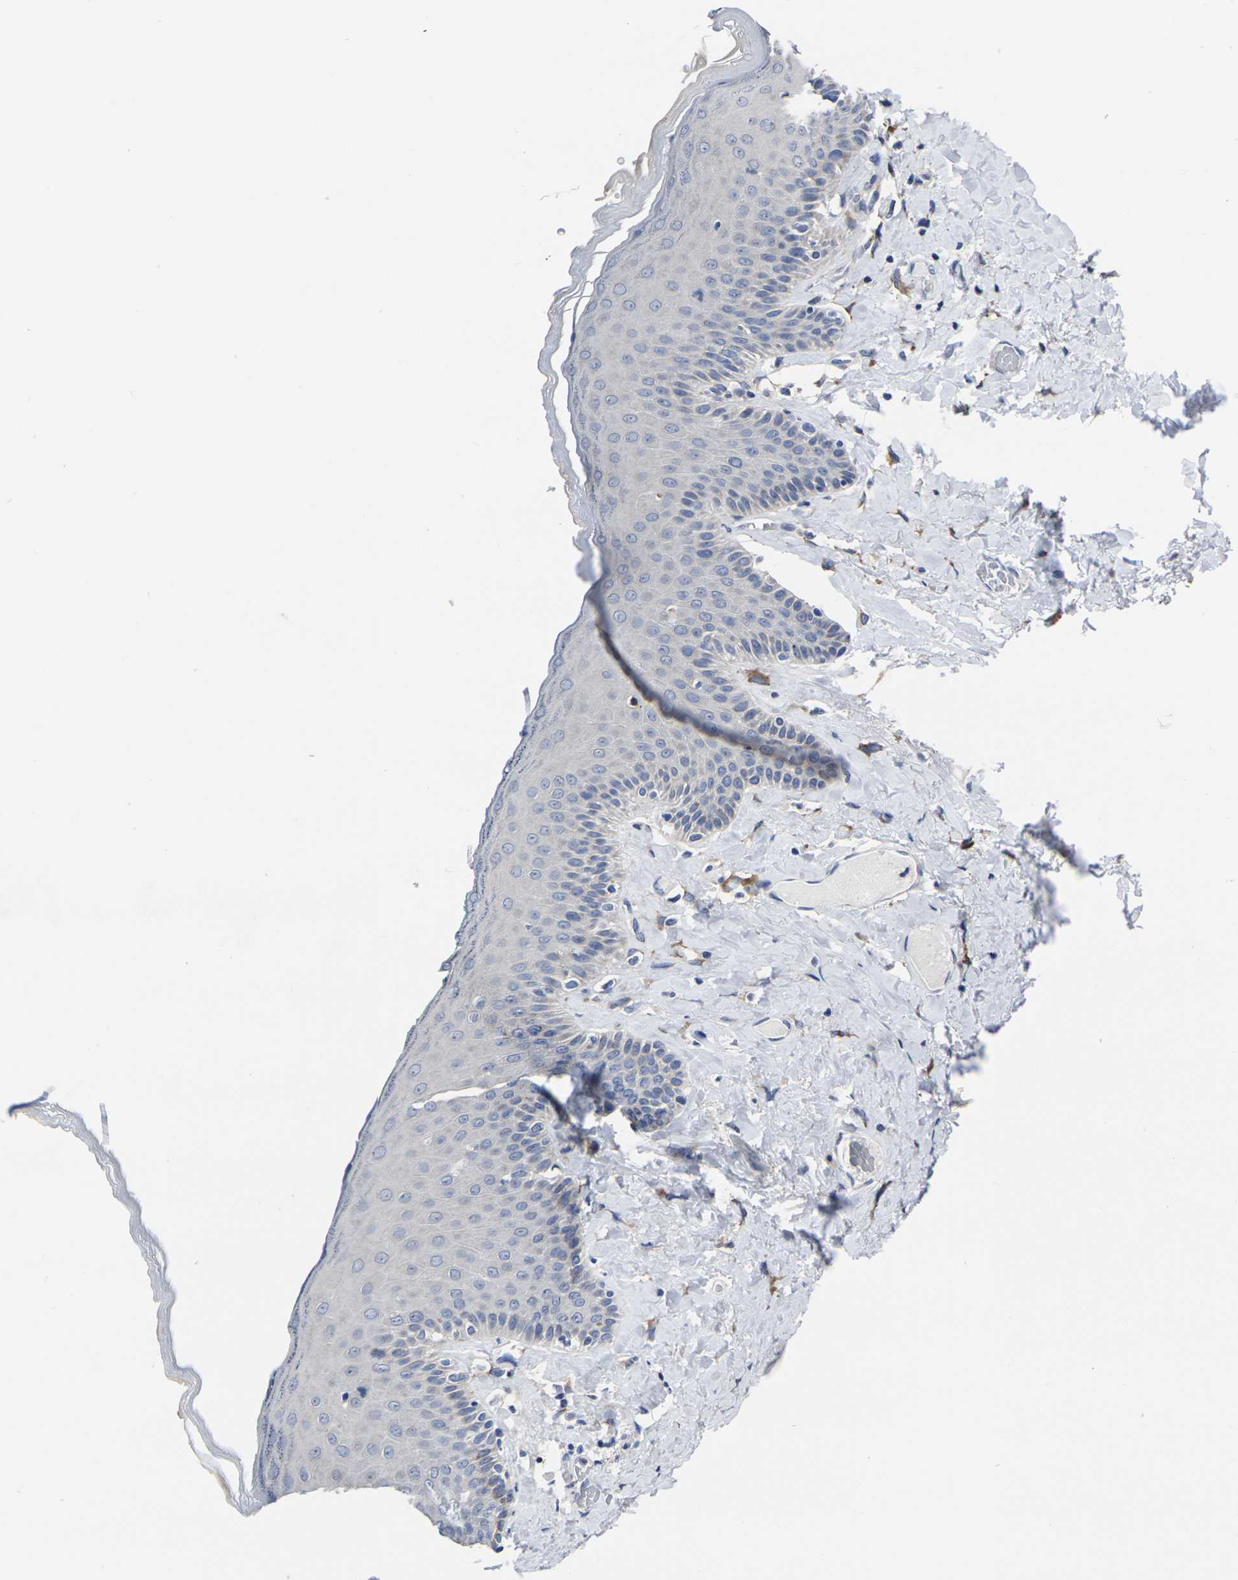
{"staining": {"intensity": "negative", "quantity": "none", "location": "none"}, "tissue": "skin", "cell_type": "Epidermal cells", "image_type": "normal", "snomed": [{"axis": "morphology", "description": "Normal tissue, NOS"}, {"axis": "topography", "description": "Anal"}], "caption": "DAB immunohistochemical staining of benign skin reveals no significant positivity in epidermal cells.", "gene": "CYP2C8", "patient": {"sex": "male", "age": 69}}